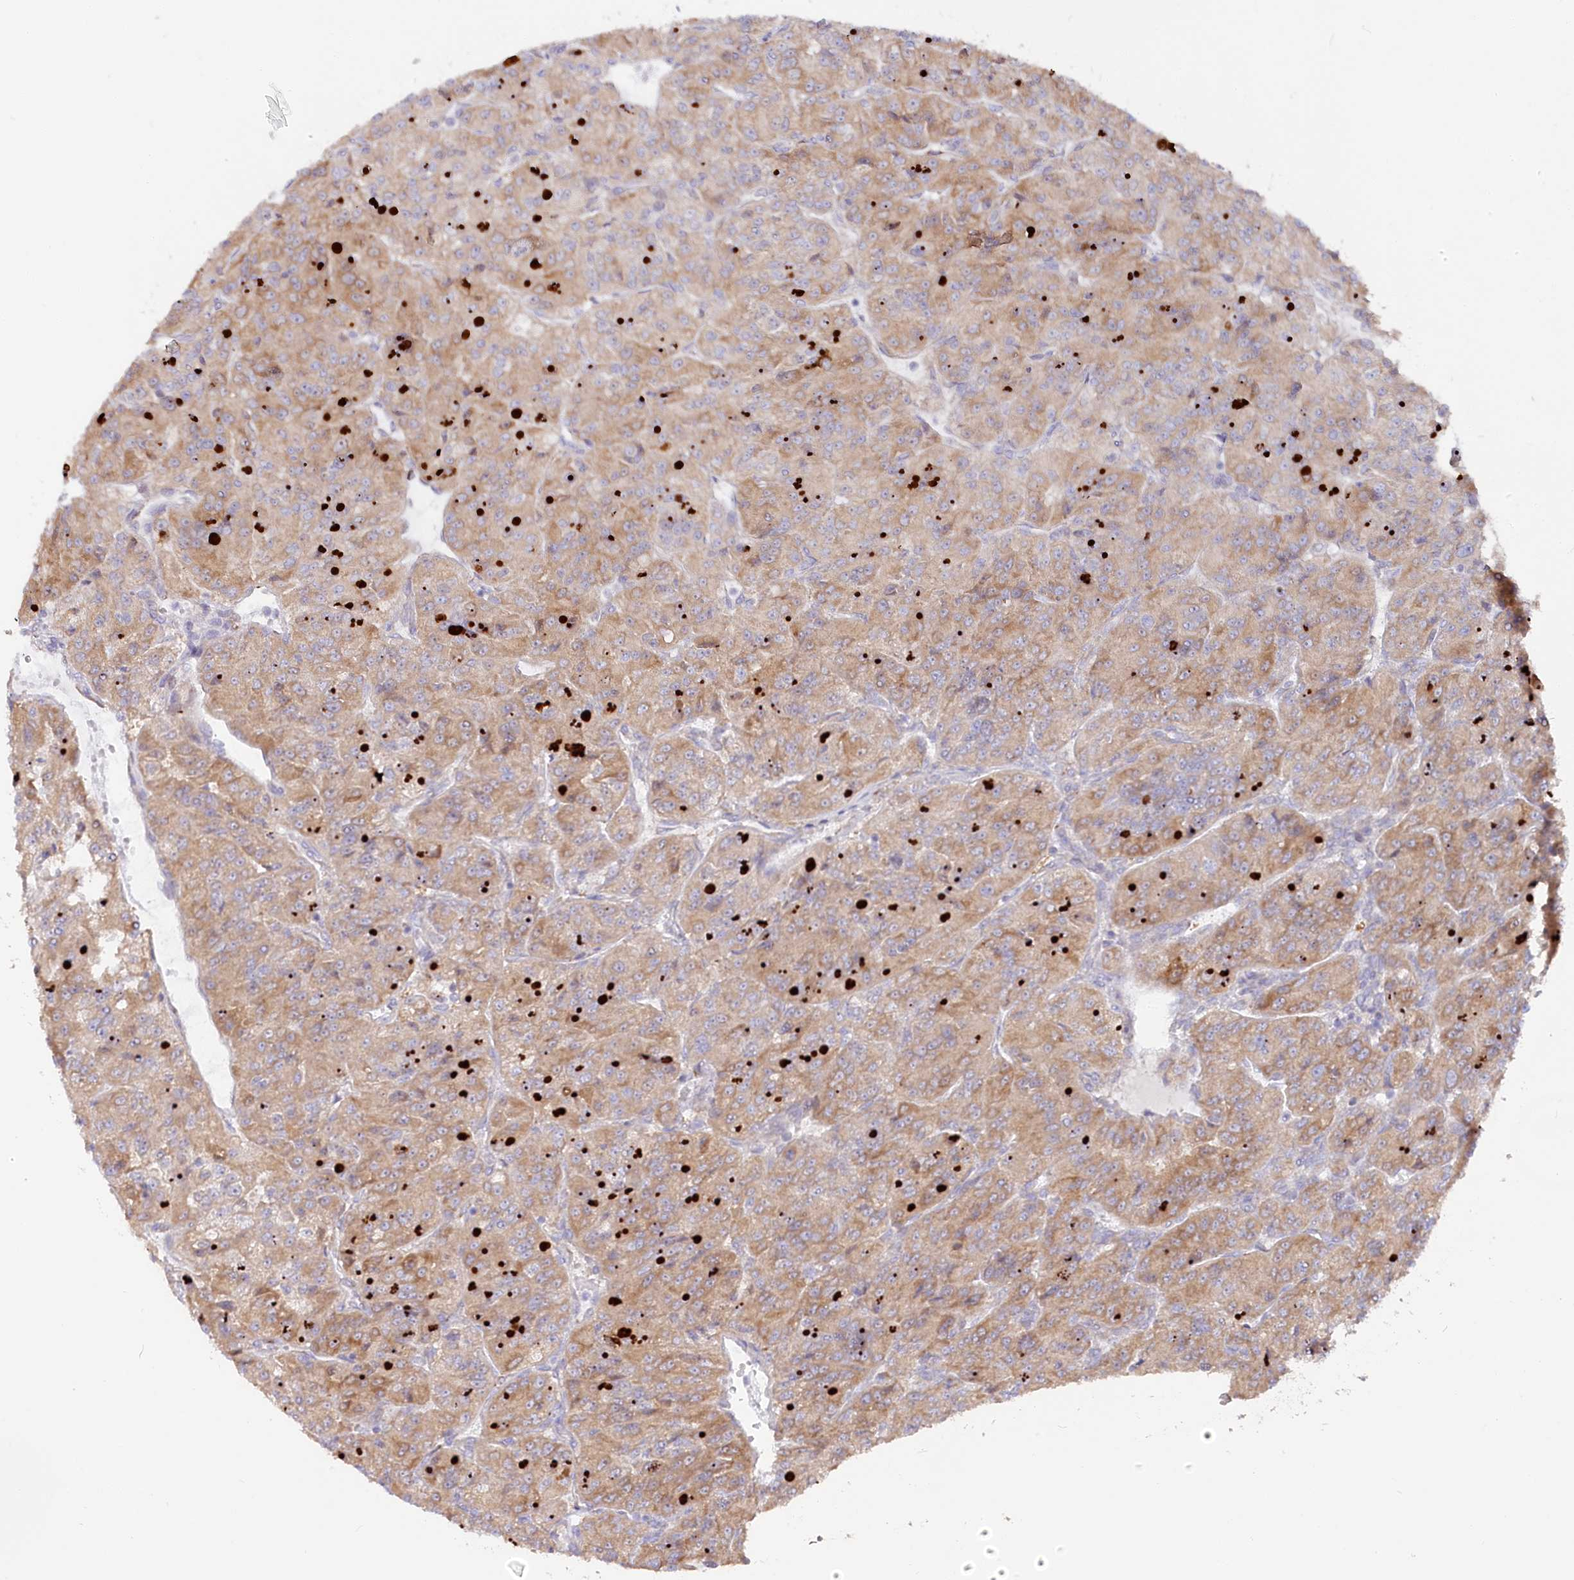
{"staining": {"intensity": "moderate", "quantity": ">75%", "location": "cytoplasmic/membranous"}, "tissue": "renal cancer", "cell_type": "Tumor cells", "image_type": "cancer", "snomed": [{"axis": "morphology", "description": "Adenocarcinoma, NOS"}, {"axis": "topography", "description": "Kidney"}], "caption": "Immunohistochemical staining of human adenocarcinoma (renal) displays moderate cytoplasmic/membranous protein staining in approximately >75% of tumor cells. The staining was performed using DAB (3,3'-diaminobenzidine) to visualize the protein expression in brown, while the nuclei were stained in blue with hematoxylin (Magnification: 20x).", "gene": "POGLUT1", "patient": {"sex": "female", "age": 63}}